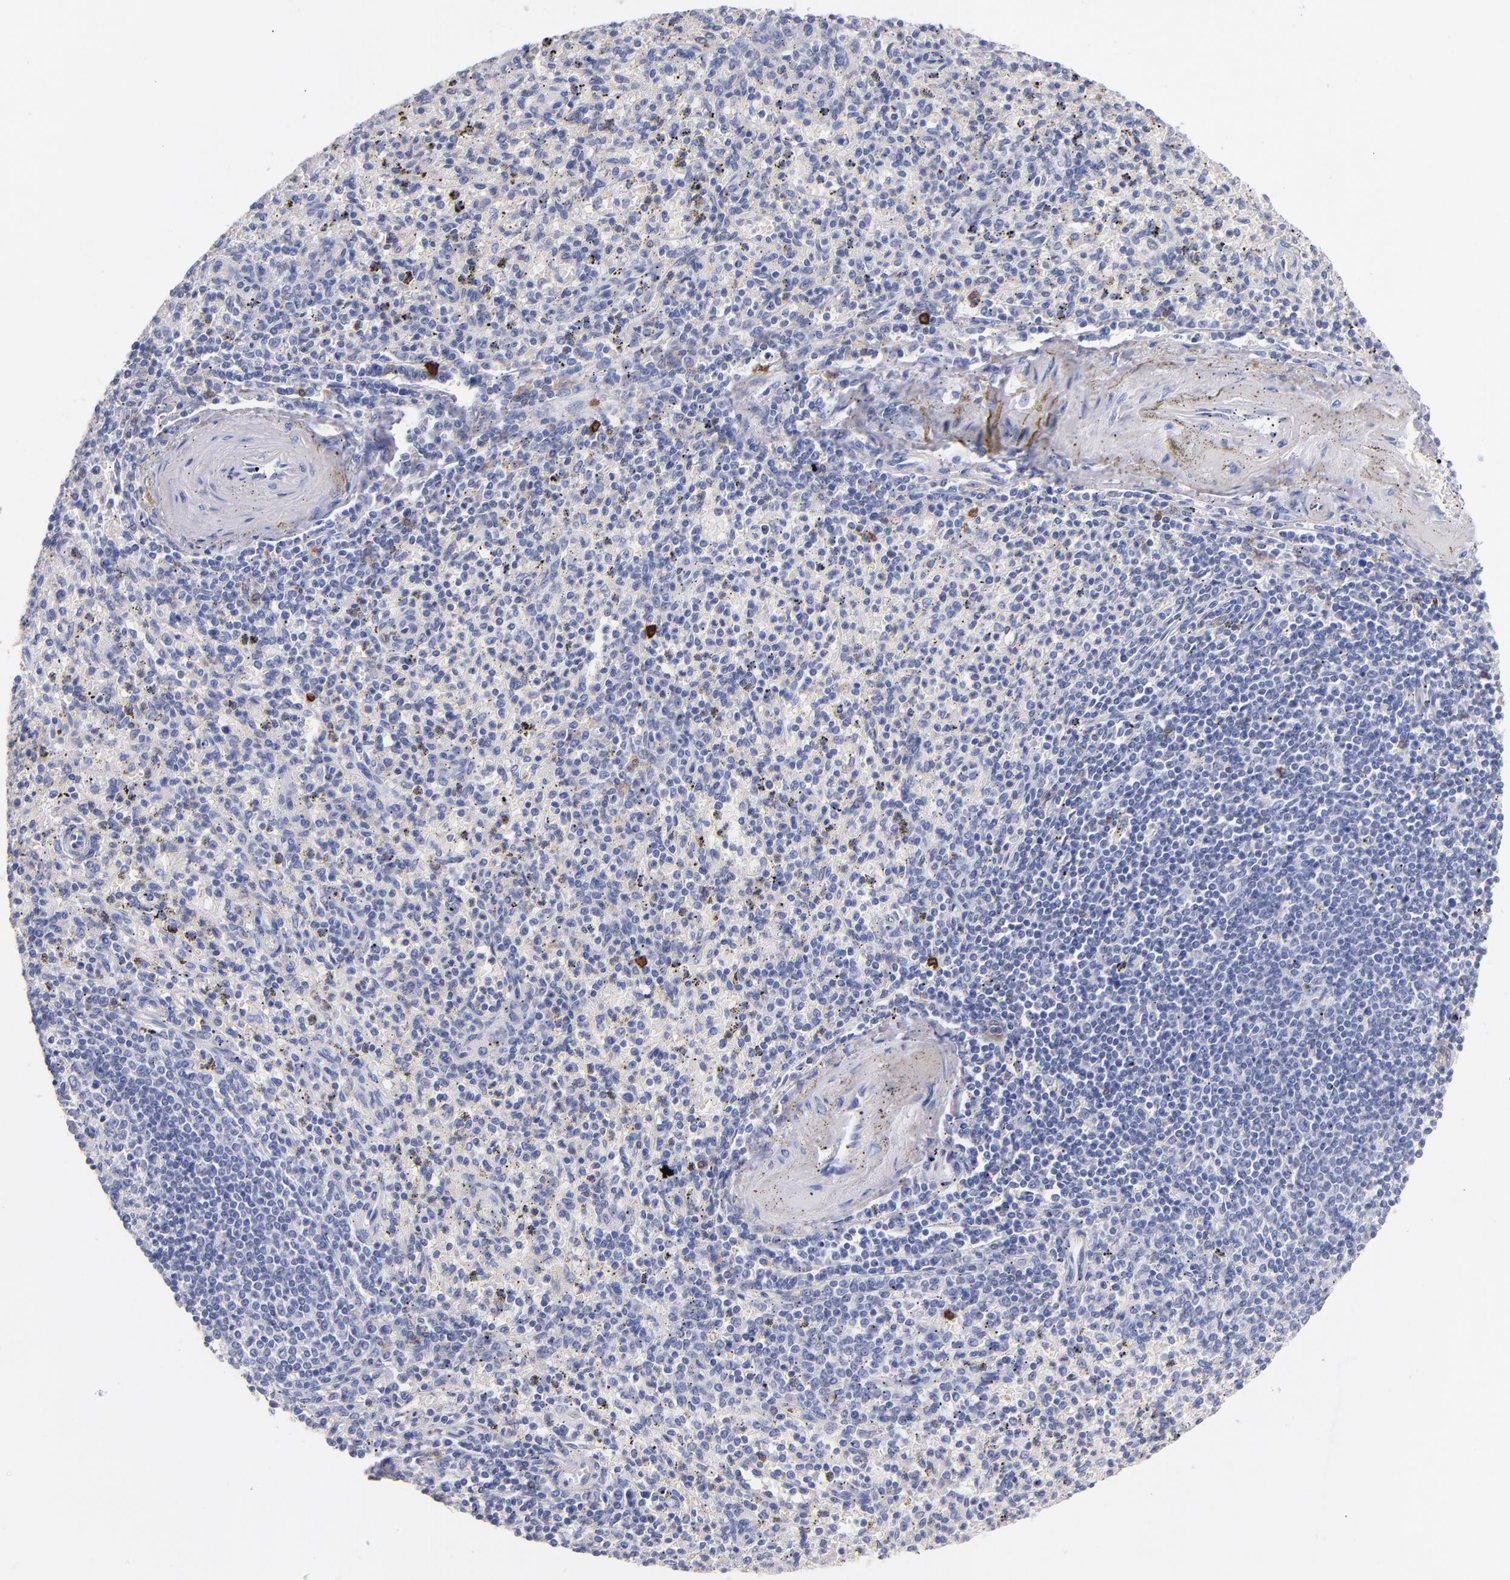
{"staining": {"intensity": "strong", "quantity": "<25%", "location": "cytoplasmic/membranous"}, "tissue": "spleen", "cell_type": "Cells in red pulp", "image_type": "normal", "snomed": [{"axis": "morphology", "description": "Normal tissue, NOS"}, {"axis": "topography", "description": "Spleen"}], "caption": "Immunohistochemical staining of normal human spleen exhibits strong cytoplasmic/membranous protein staining in about <25% of cells in red pulp.", "gene": "KIT", "patient": {"sex": "male", "age": 72}}